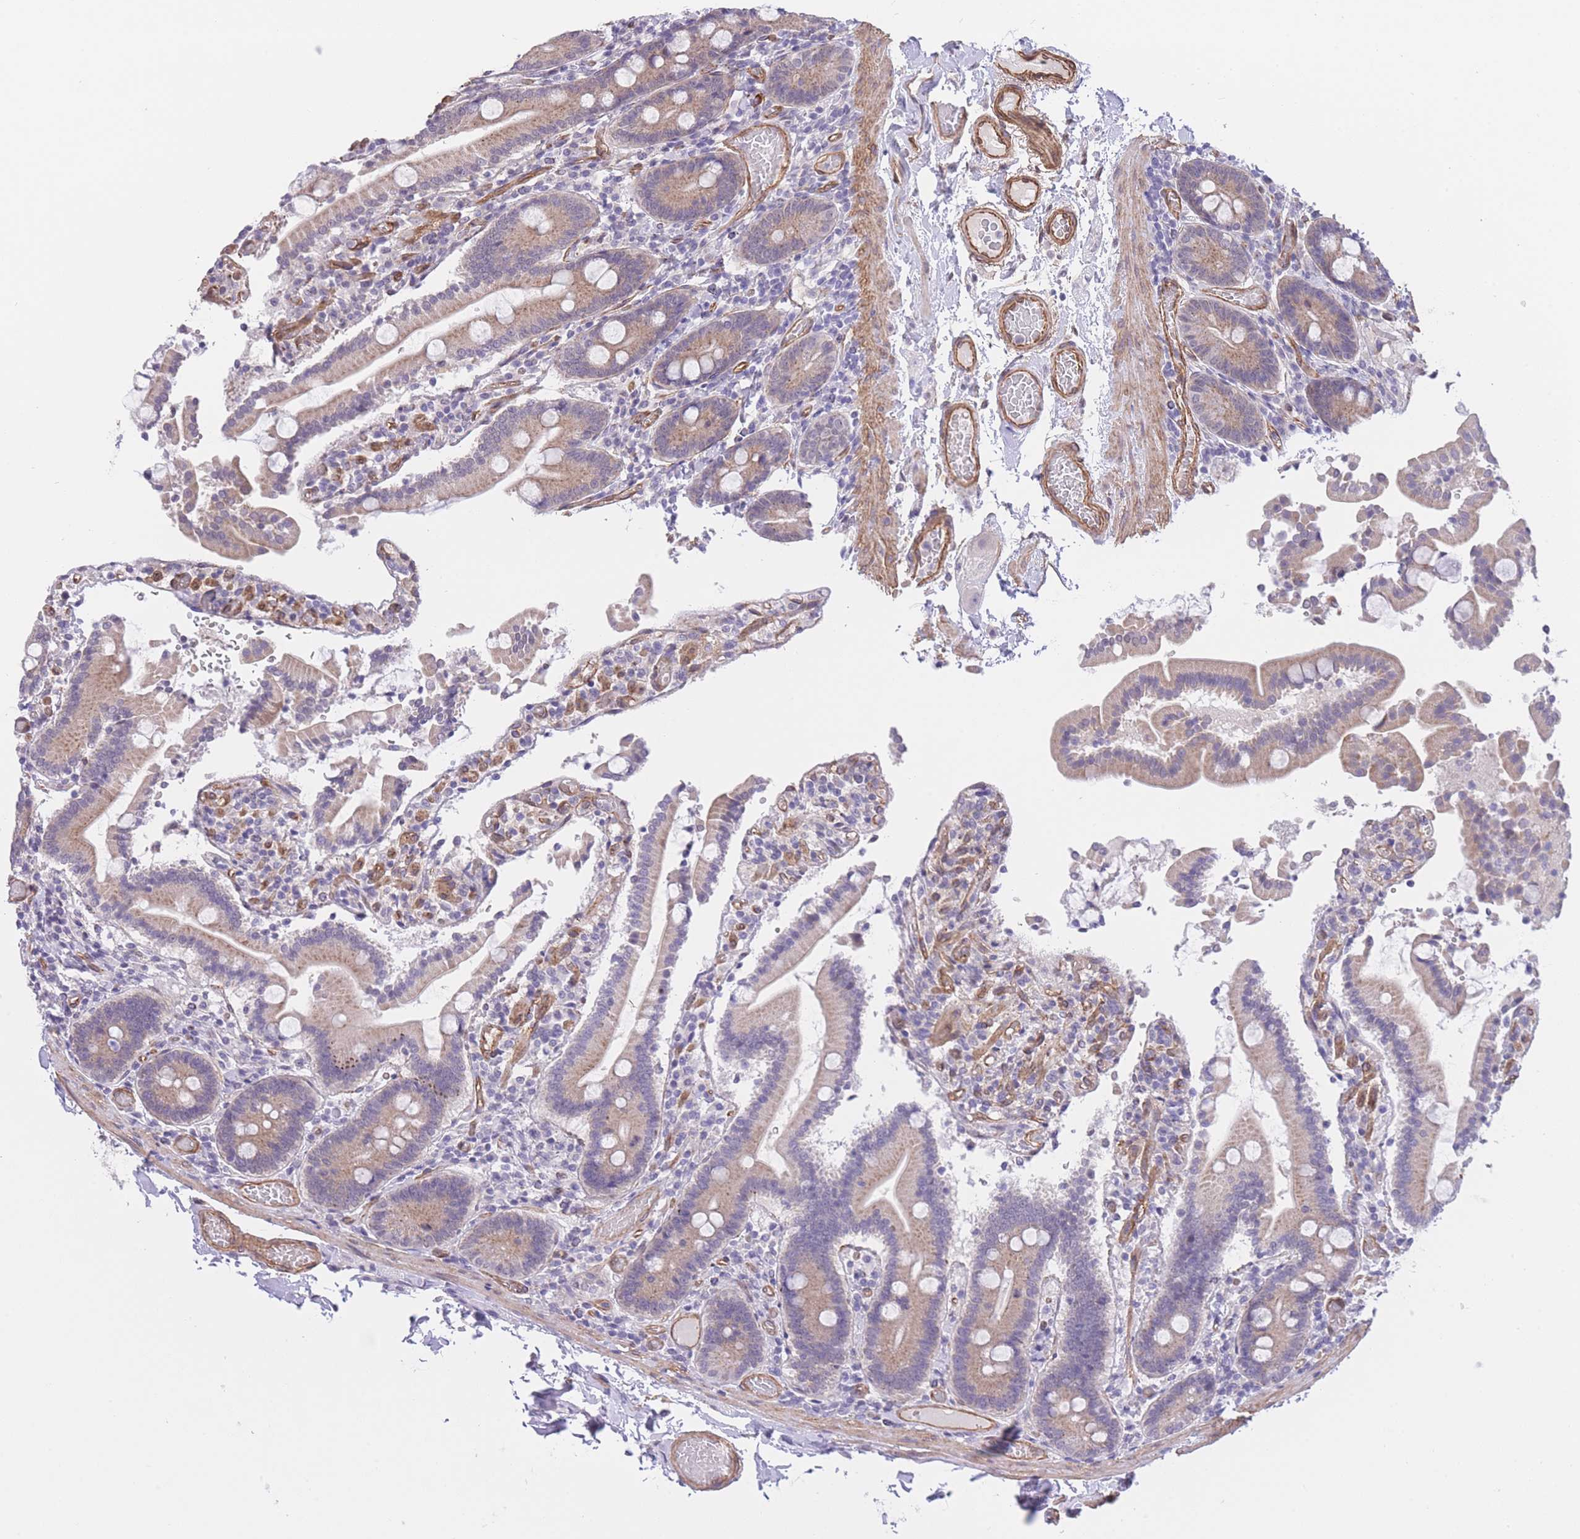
{"staining": {"intensity": "moderate", "quantity": ">75%", "location": "cytoplasmic/membranous"}, "tissue": "duodenum", "cell_type": "Glandular cells", "image_type": "normal", "snomed": [{"axis": "morphology", "description": "Normal tissue, NOS"}, {"axis": "topography", "description": "Duodenum"}], "caption": "IHC histopathology image of benign duodenum stained for a protein (brown), which reveals medium levels of moderate cytoplasmic/membranous expression in approximately >75% of glandular cells.", "gene": "QTRT1", "patient": {"sex": "male", "age": 55}}